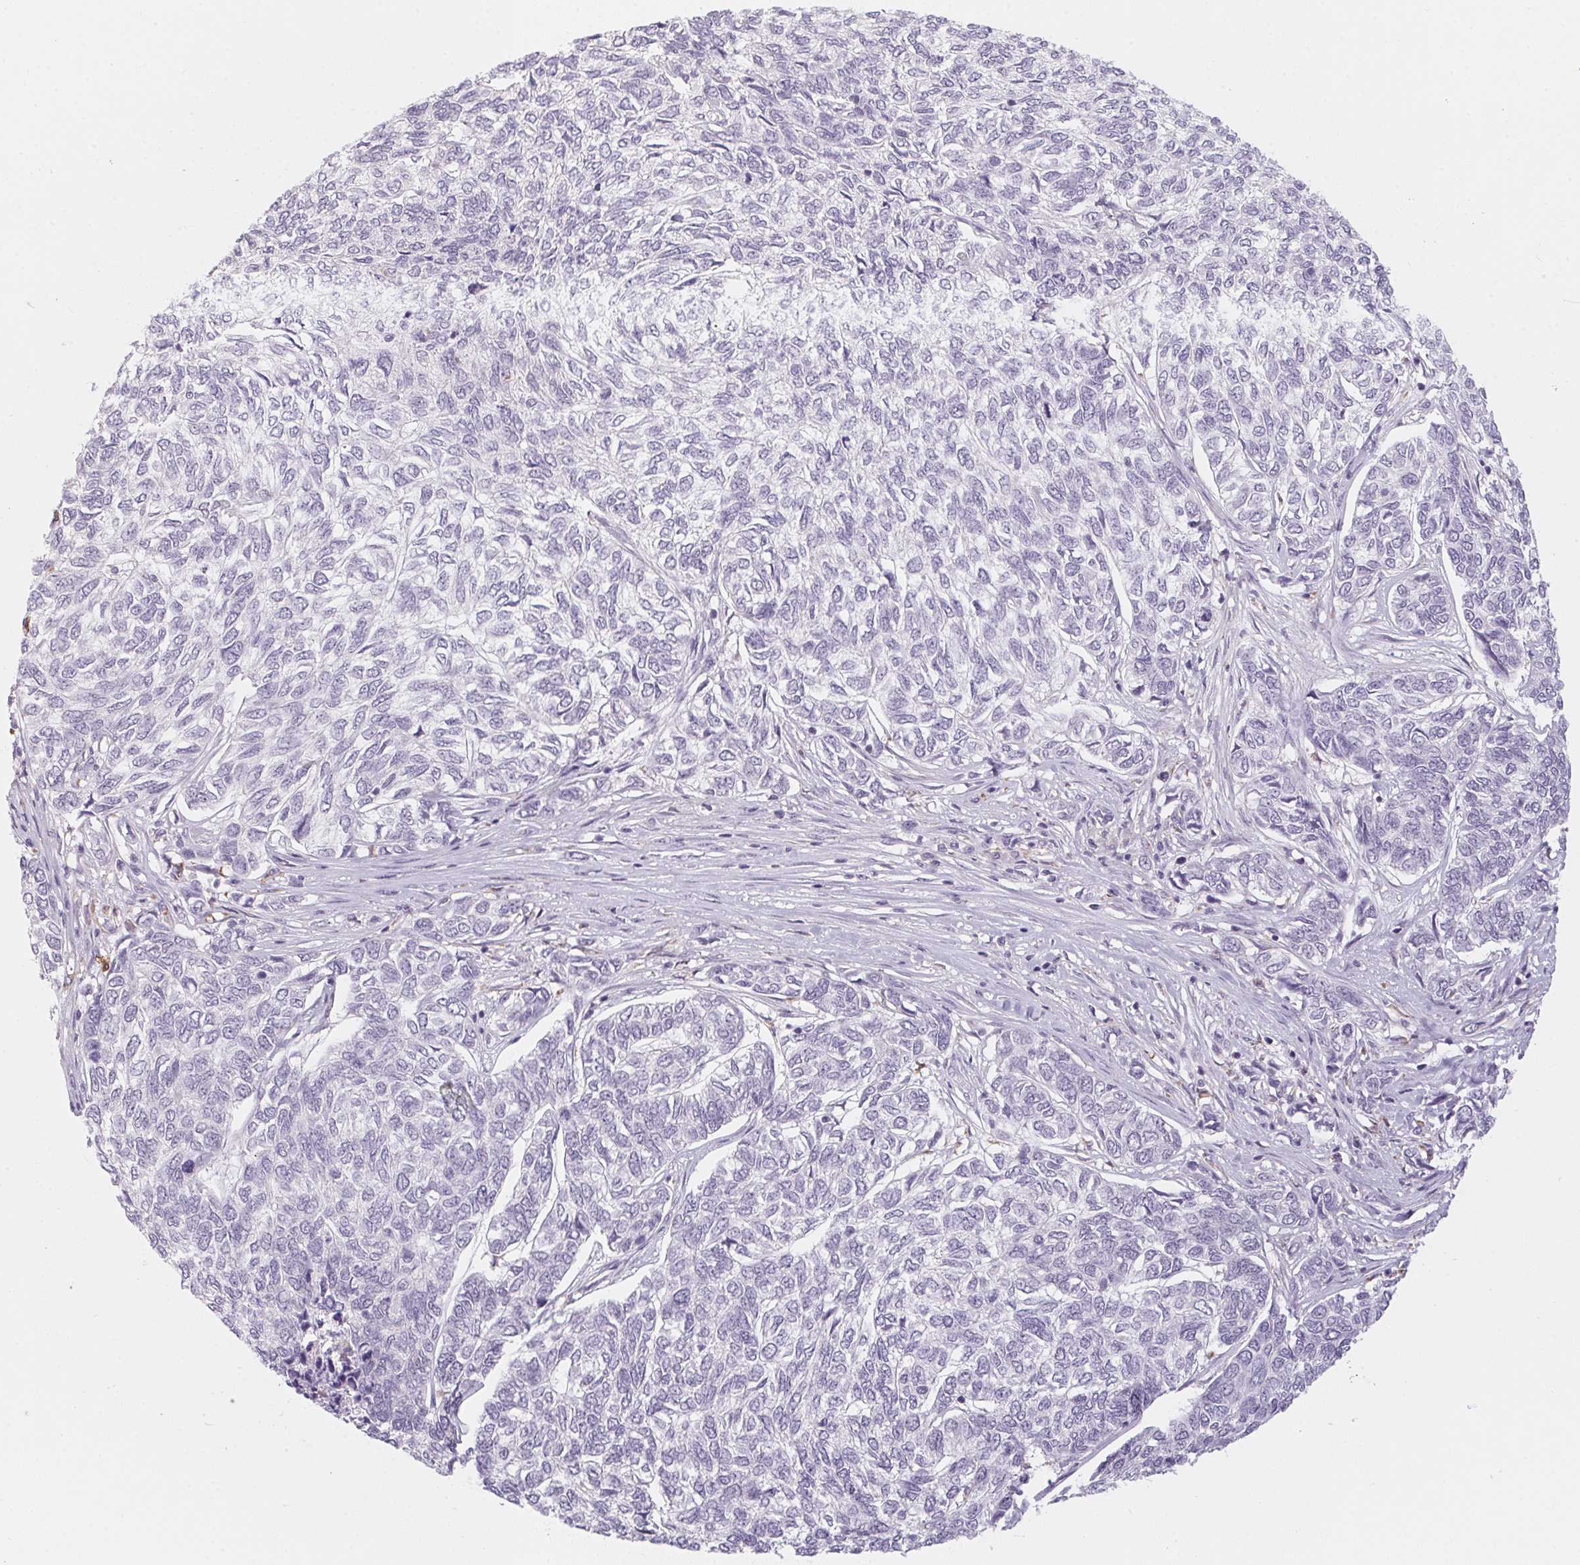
{"staining": {"intensity": "negative", "quantity": "none", "location": "none"}, "tissue": "skin cancer", "cell_type": "Tumor cells", "image_type": "cancer", "snomed": [{"axis": "morphology", "description": "Basal cell carcinoma"}, {"axis": "topography", "description": "Skin"}], "caption": "Photomicrograph shows no protein expression in tumor cells of skin cancer (basal cell carcinoma) tissue.", "gene": "PRPH", "patient": {"sex": "female", "age": 65}}